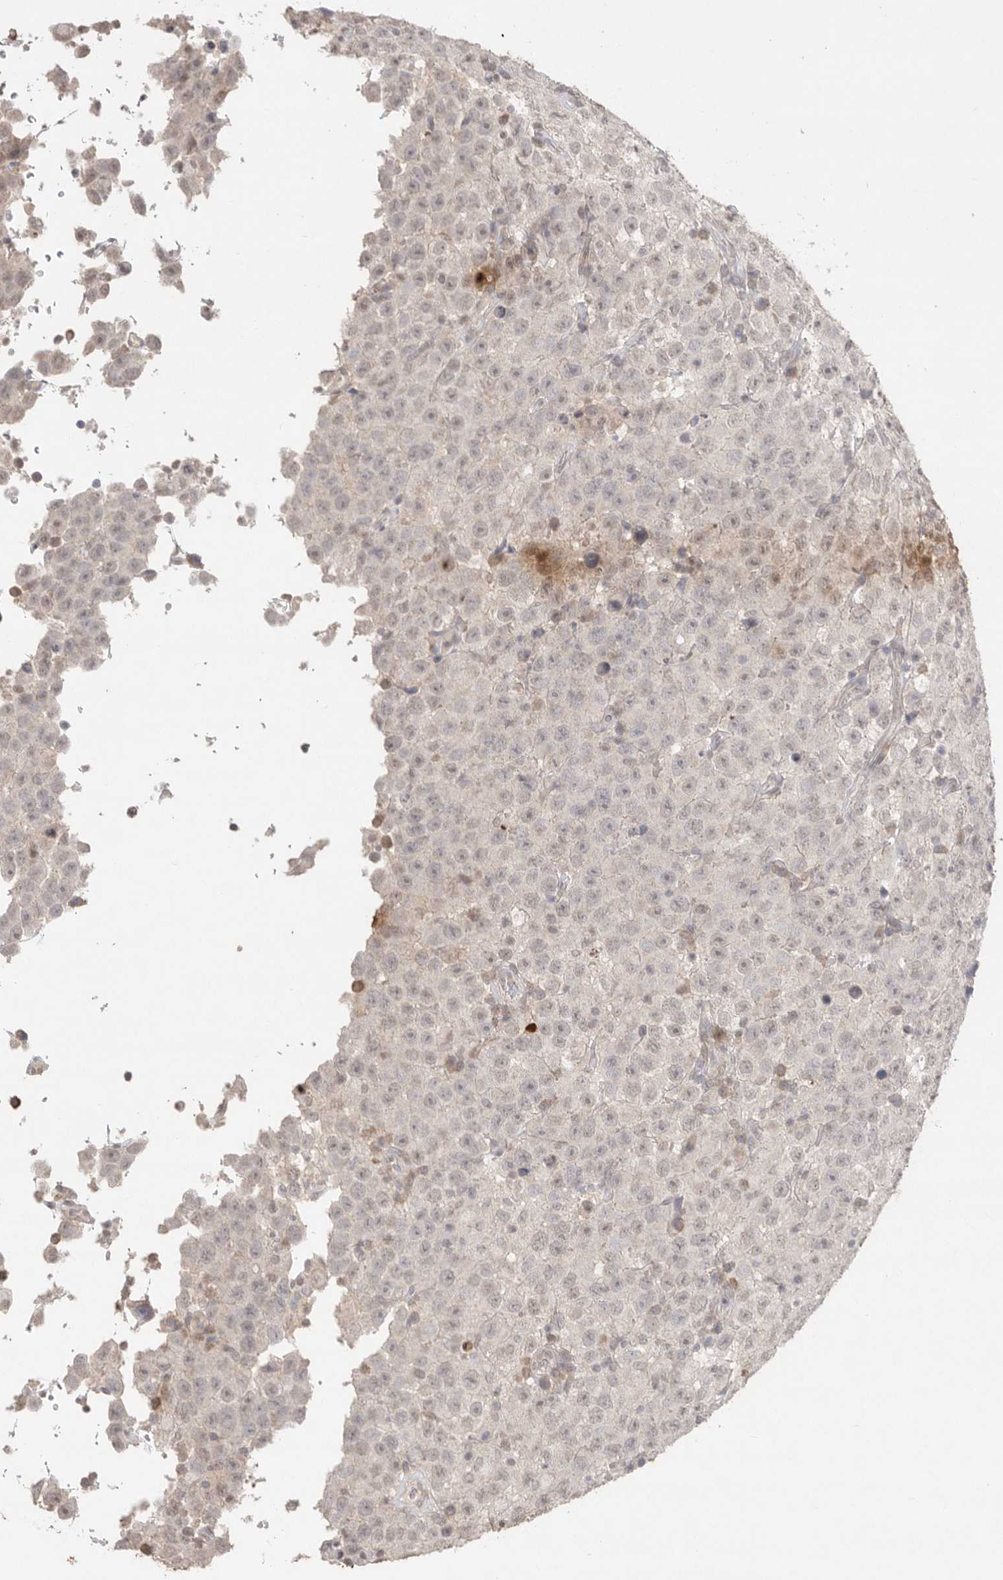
{"staining": {"intensity": "weak", "quantity": "25%-75%", "location": "nuclear"}, "tissue": "testis cancer", "cell_type": "Tumor cells", "image_type": "cancer", "snomed": [{"axis": "morphology", "description": "Seminoma, NOS"}, {"axis": "topography", "description": "Testis"}], "caption": "This is a photomicrograph of IHC staining of testis cancer, which shows weak staining in the nuclear of tumor cells.", "gene": "KLK5", "patient": {"sex": "male", "age": 41}}